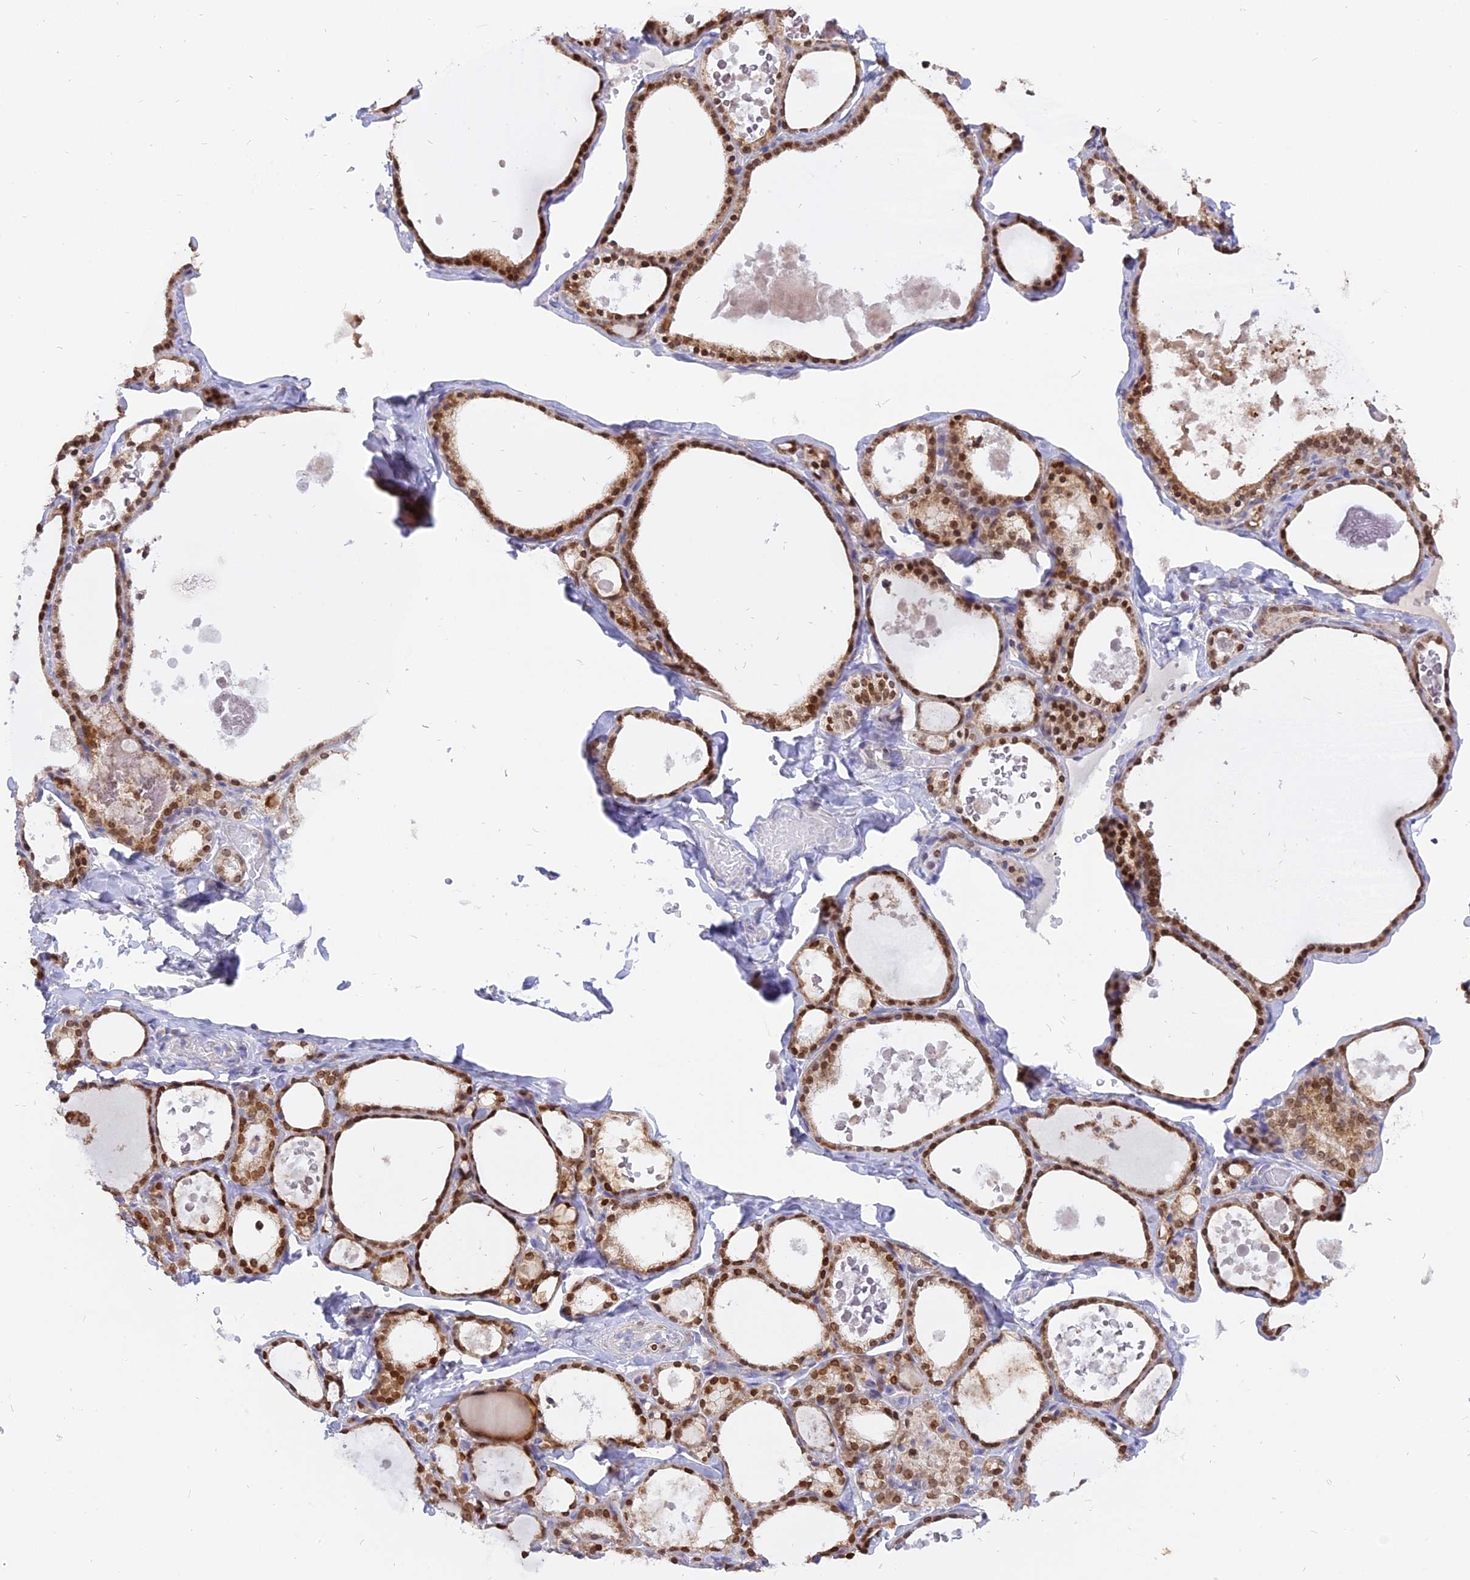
{"staining": {"intensity": "moderate", "quantity": ">75%", "location": "cytoplasmic/membranous,nuclear"}, "tissue": "thyroid gland", "cell_type": "Glandular cells", "image_type": "normal", "snomed": [{"axis": "morphology", "description": "Normal tissue, NOS"}, {"axis": "topography", "description": "Thyroid gland"}], "caption": "The histopathology image shows a brown stain indicating the presence of a protein in the cytoplasmic/membranous,nuclear of glandular cells in thyroid gland. Using DAB (3,3'-diaminobenzidine) (brown) and hematoxylin (blue) stains, captured at high magnification using brightfield microscopy.", "gene": "CENPV", "patient": {"sex": "male", "age": 56}}